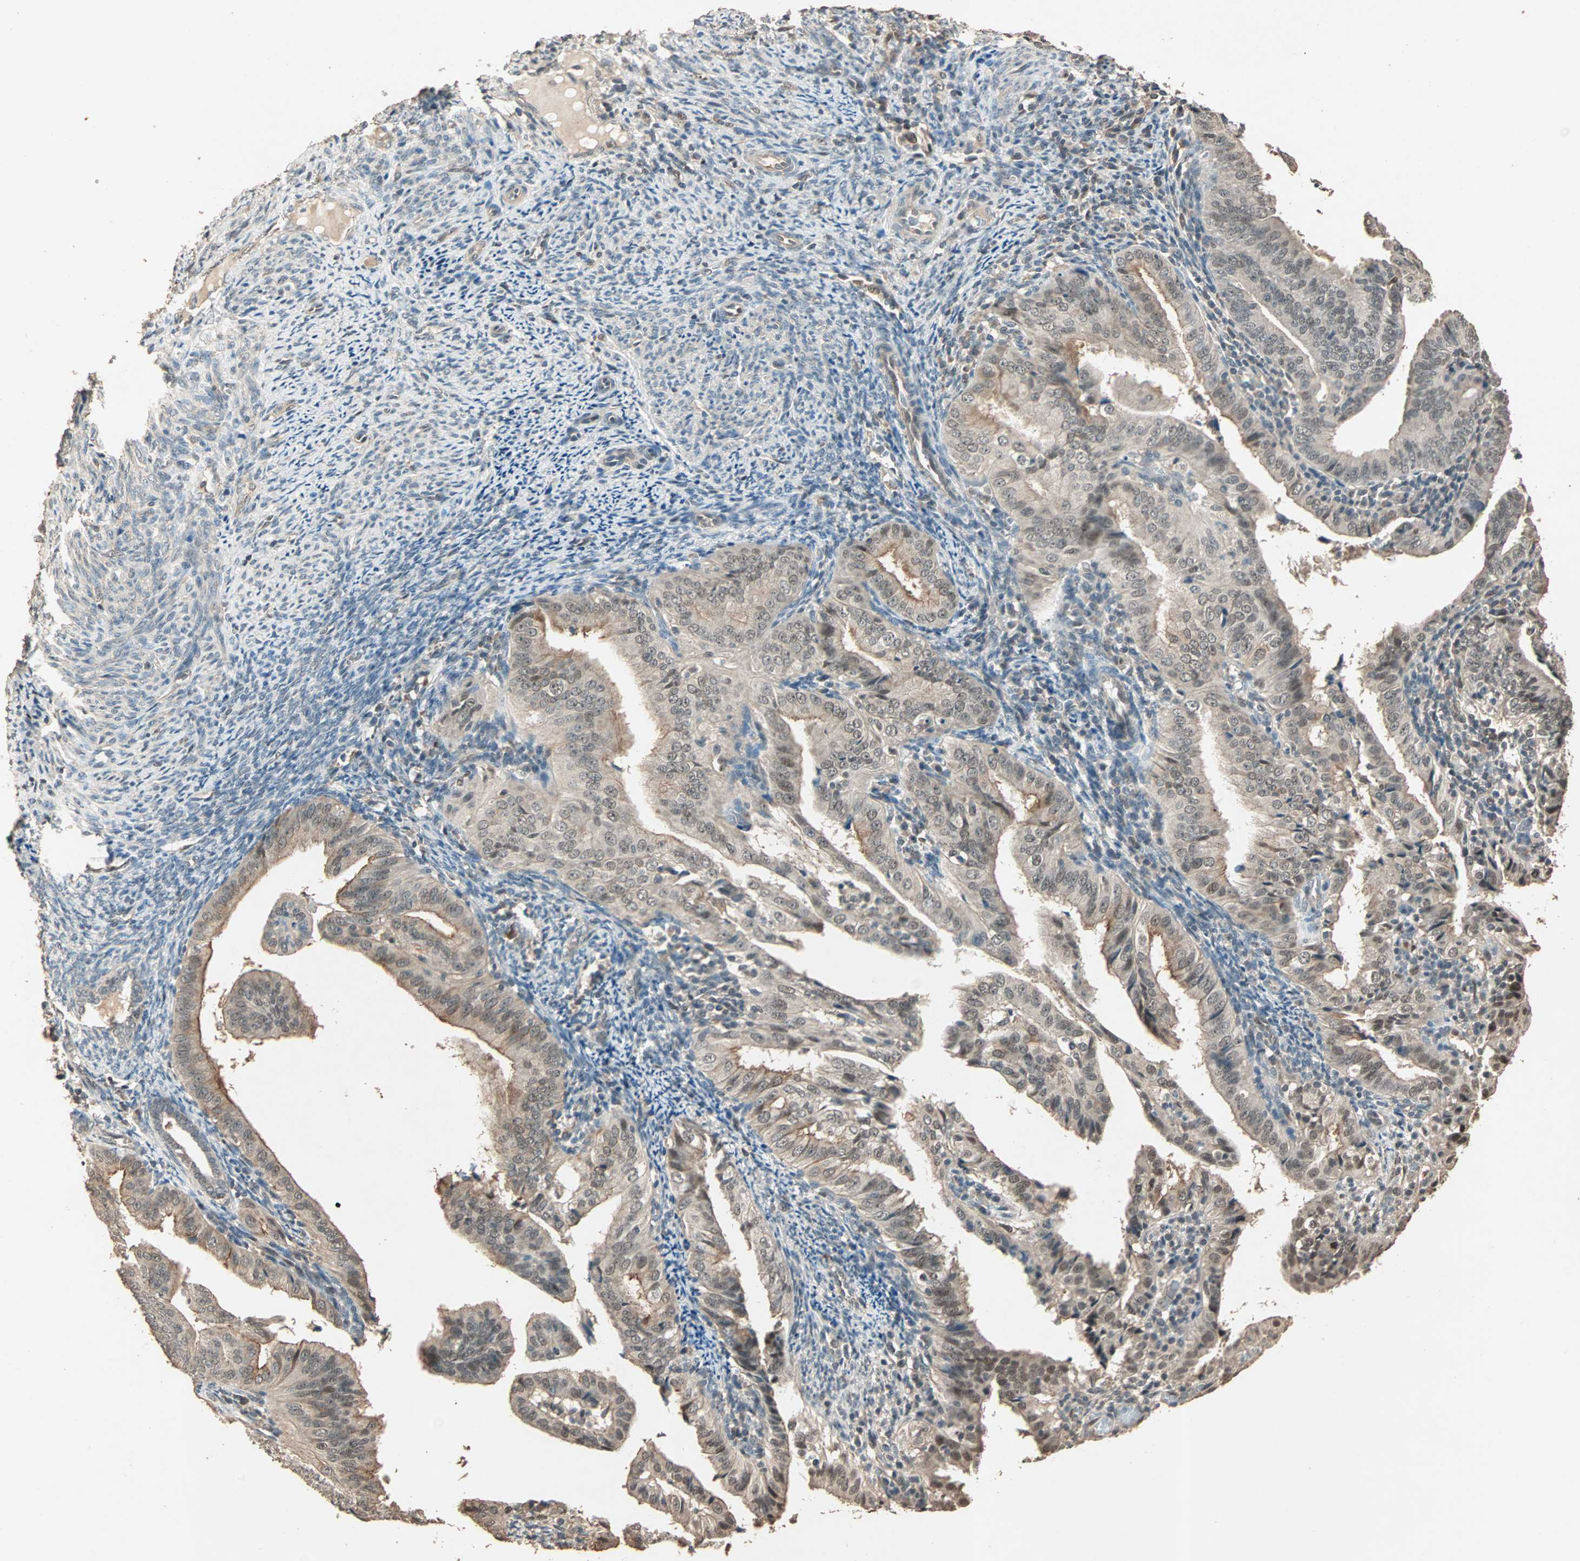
{"staining": {"intensity": "moderate", "quantity": ">75%", "location": "cytoplasmic/membranous,nuclear"}, "tissue": "endometrial cancer", "cell_type": "Tumor cells", "image_type": "cancer", "snomed": [{"axis": "morphology", "description": "Adenocarcinoma, NOS"}, {"axis": "topography", "description": "Endometrium"}], "caption": "Immunohistochemistry (IHC) (DAB (3,3'-diaminobenzidine)) staining of human endometrial cancer reveals moderate cytoplasmic/membranous and nuclear protein expression in about >75% of tumor cells.", "gene": "ZBTB33", "patient": {"sex": "female", "age": 58}}